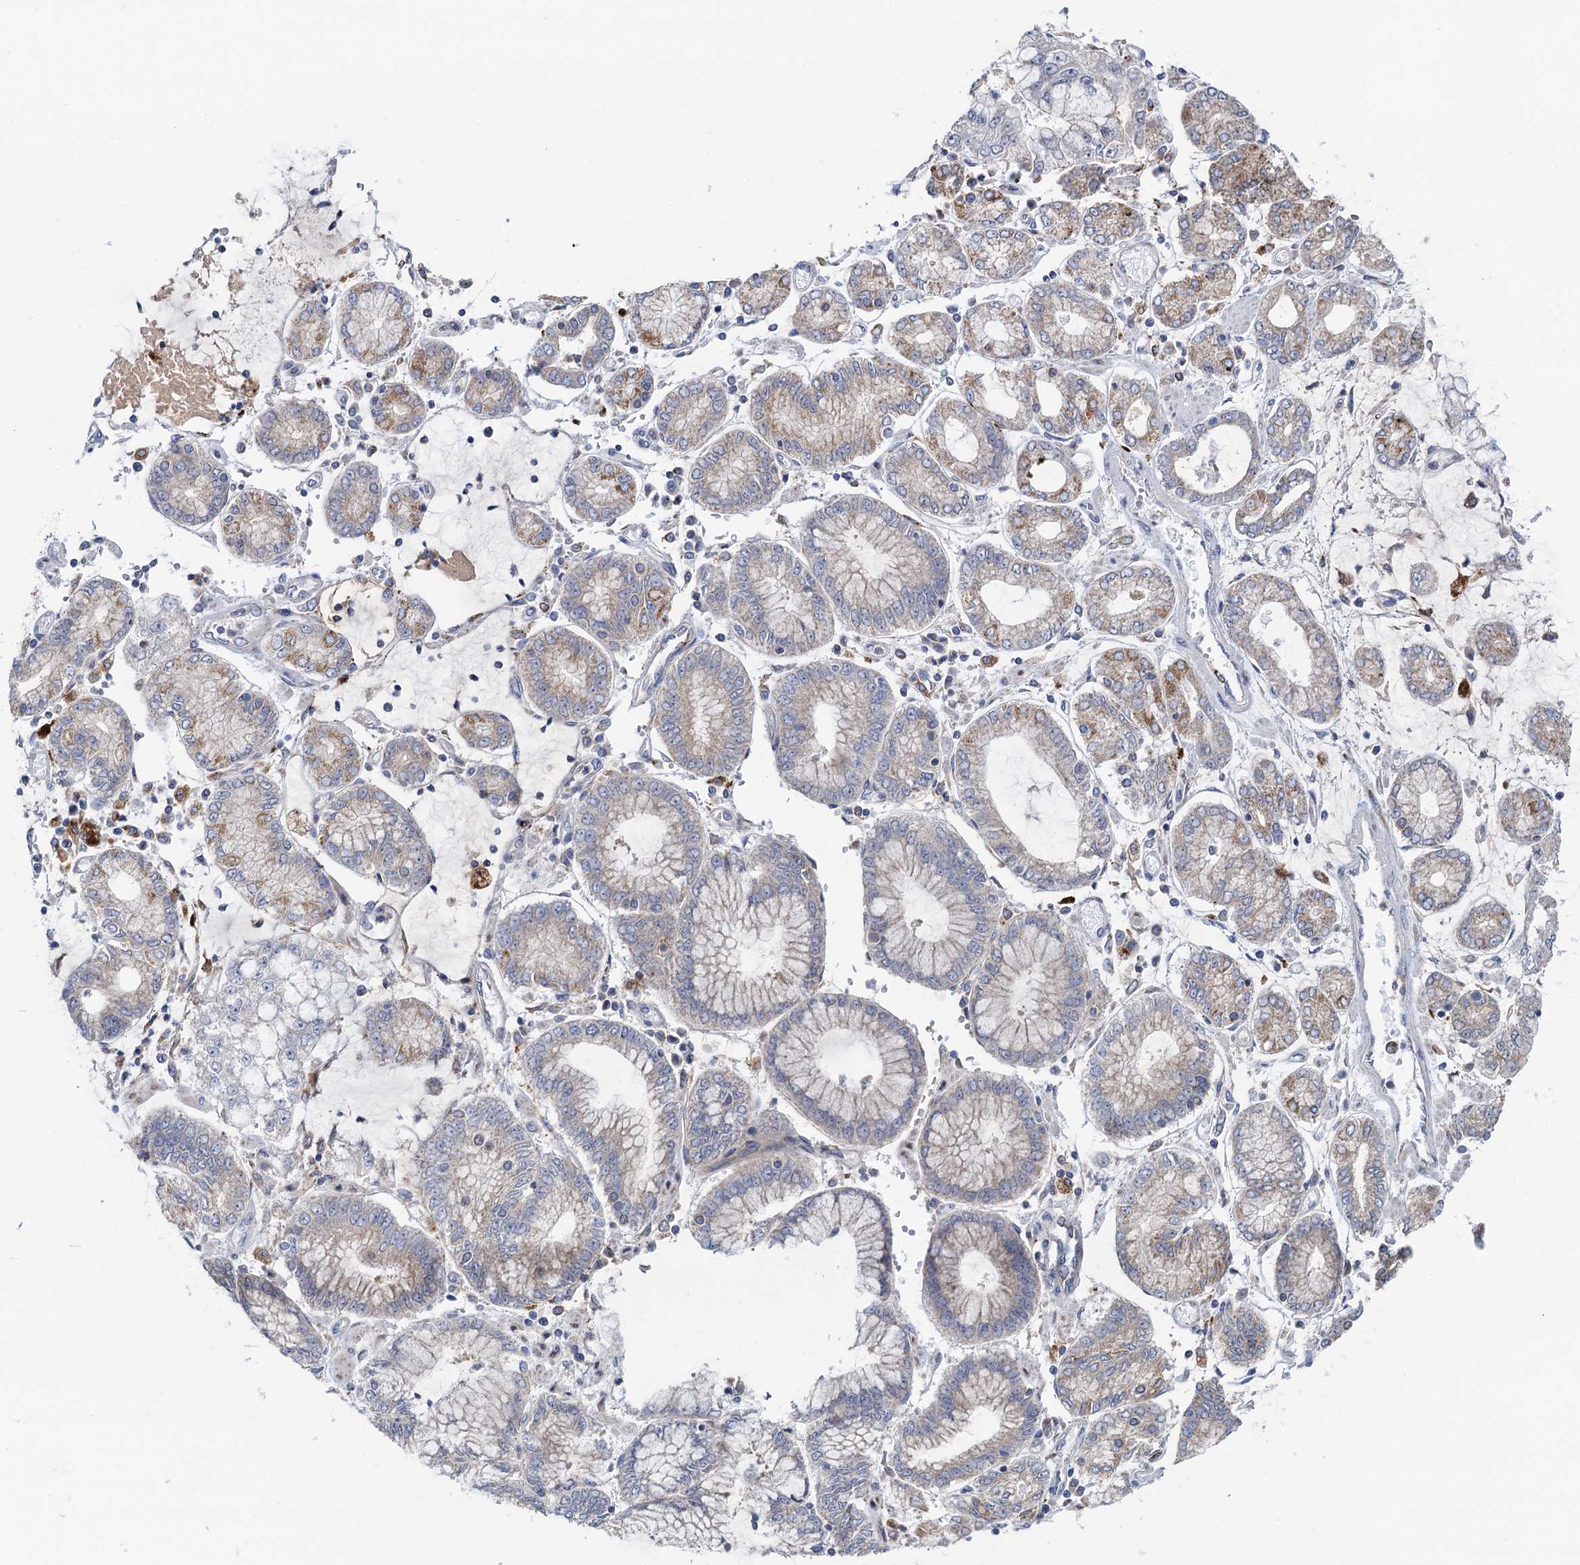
{"staining": {"intensity": "moderate", "quantity": "<25%", "location": "cytoplasmic/membranous"}, "tissue": "stomach cancer", "cell_type": "Tumor cells", "image_type": "cancer", "snomed": [{"axis": "morphology", "description": "Adenocarcinoma, NOS"}, {"axis": "topography", "description": "Stomach"}], "caption": "IHC (DAB) staining of stomach cancer shows moderate cytoplasmic/membranous protein expression in about <25% of tumor cells.", "gene": "ANKS3", "patient": {"sex": "male", "age": 76}}